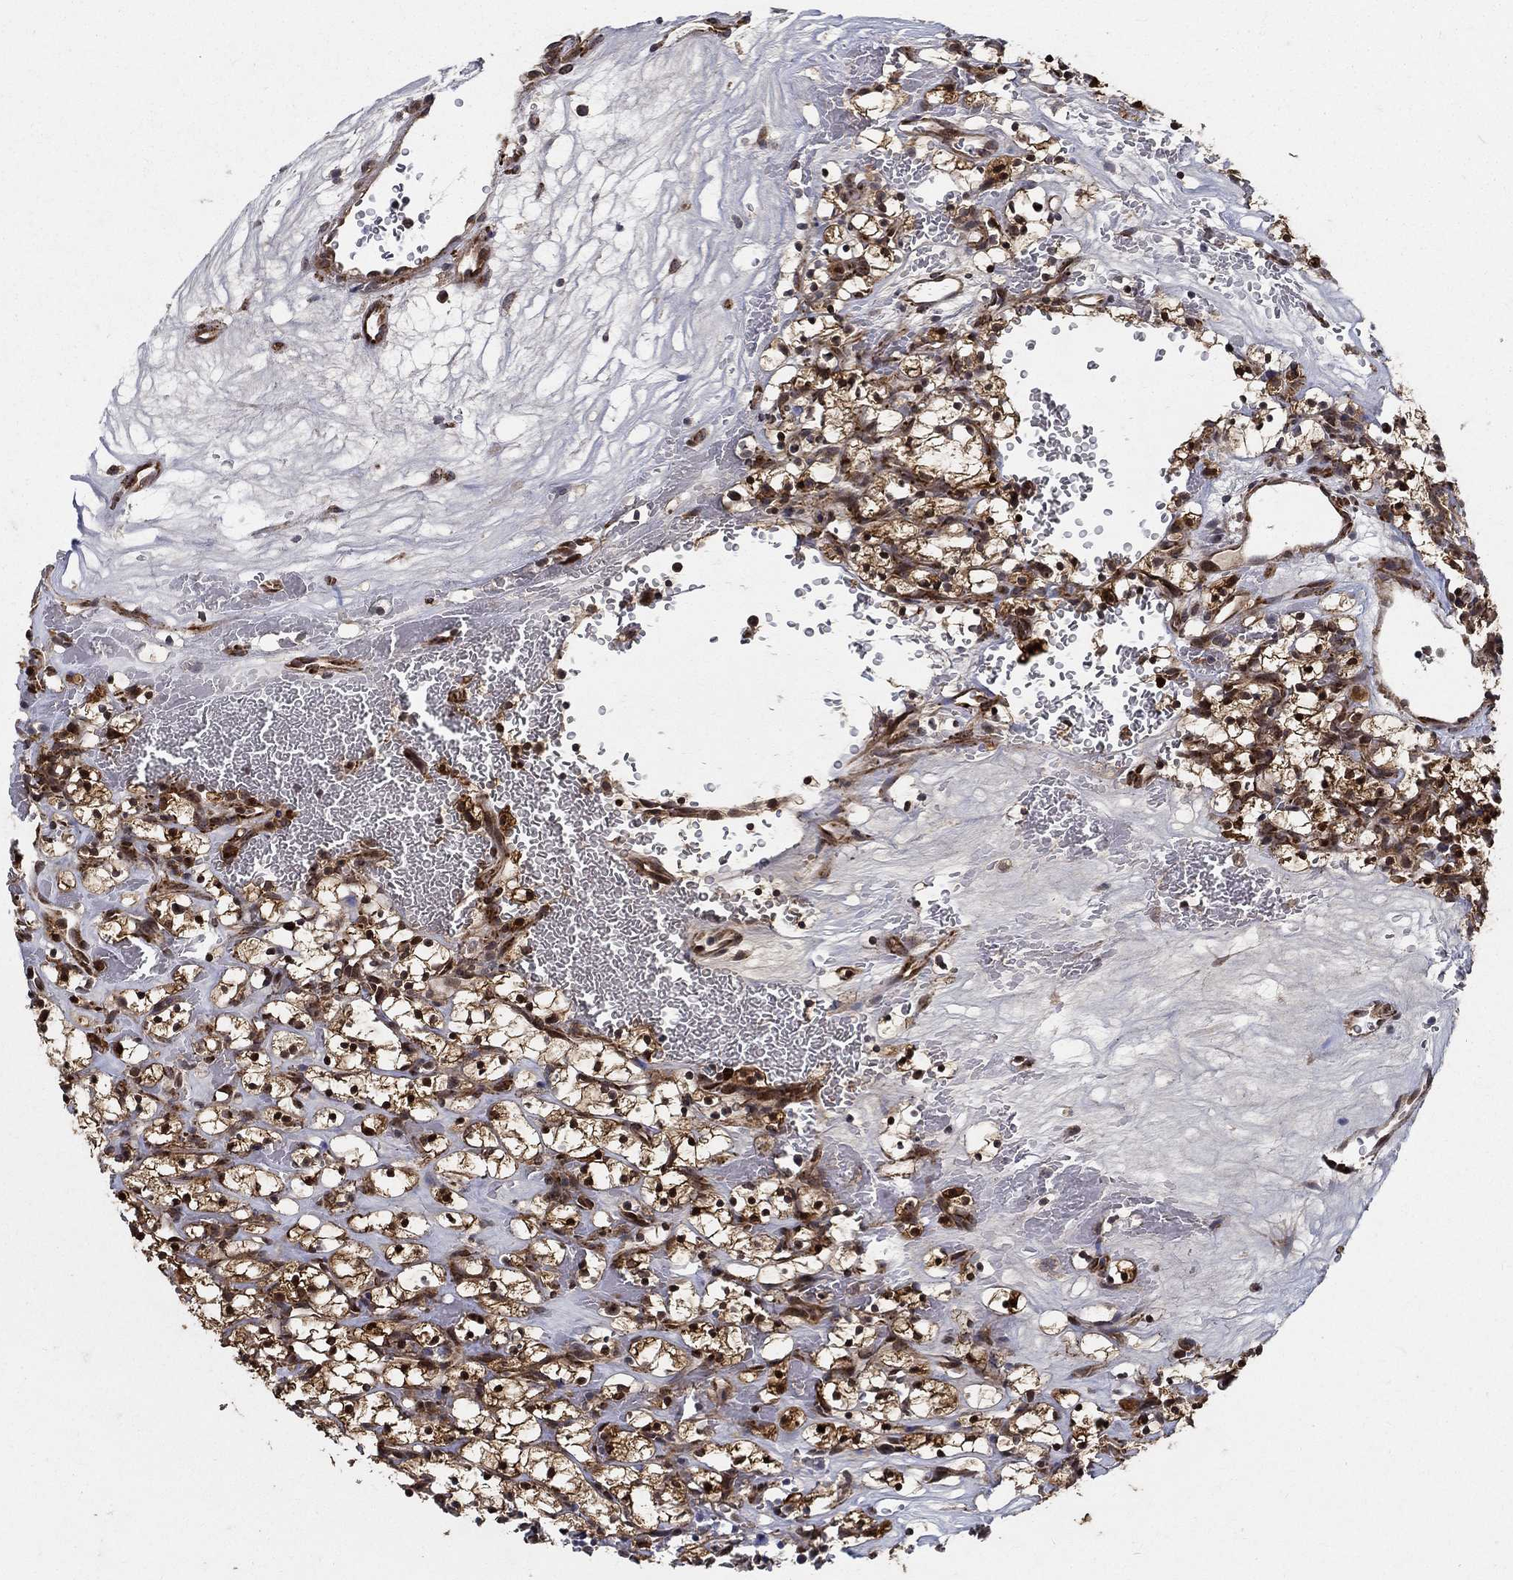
{"staining": {"intensity": "strong", "quantity": ">75%", "location": "cytoplasmic/membranous,nuclear"}, "tissue": "renal cancer", "cell_type": "Tumor cells", "image_type": "cancer", "snomed": [{"axis": "morphology", "description": "Adenocarcinoma, NOS"}, {"axis": "topography", "description": "Kidney"}], "caption": "Approximately >75% of tumor cells in human renal adenocarcinoma show strong cytoplasmic/membranous and nuclear protein expression as visualized by brown immunohistochemical staining.", "gene": "ZNF594", "patient": {"sex": "female", "age": 64}}